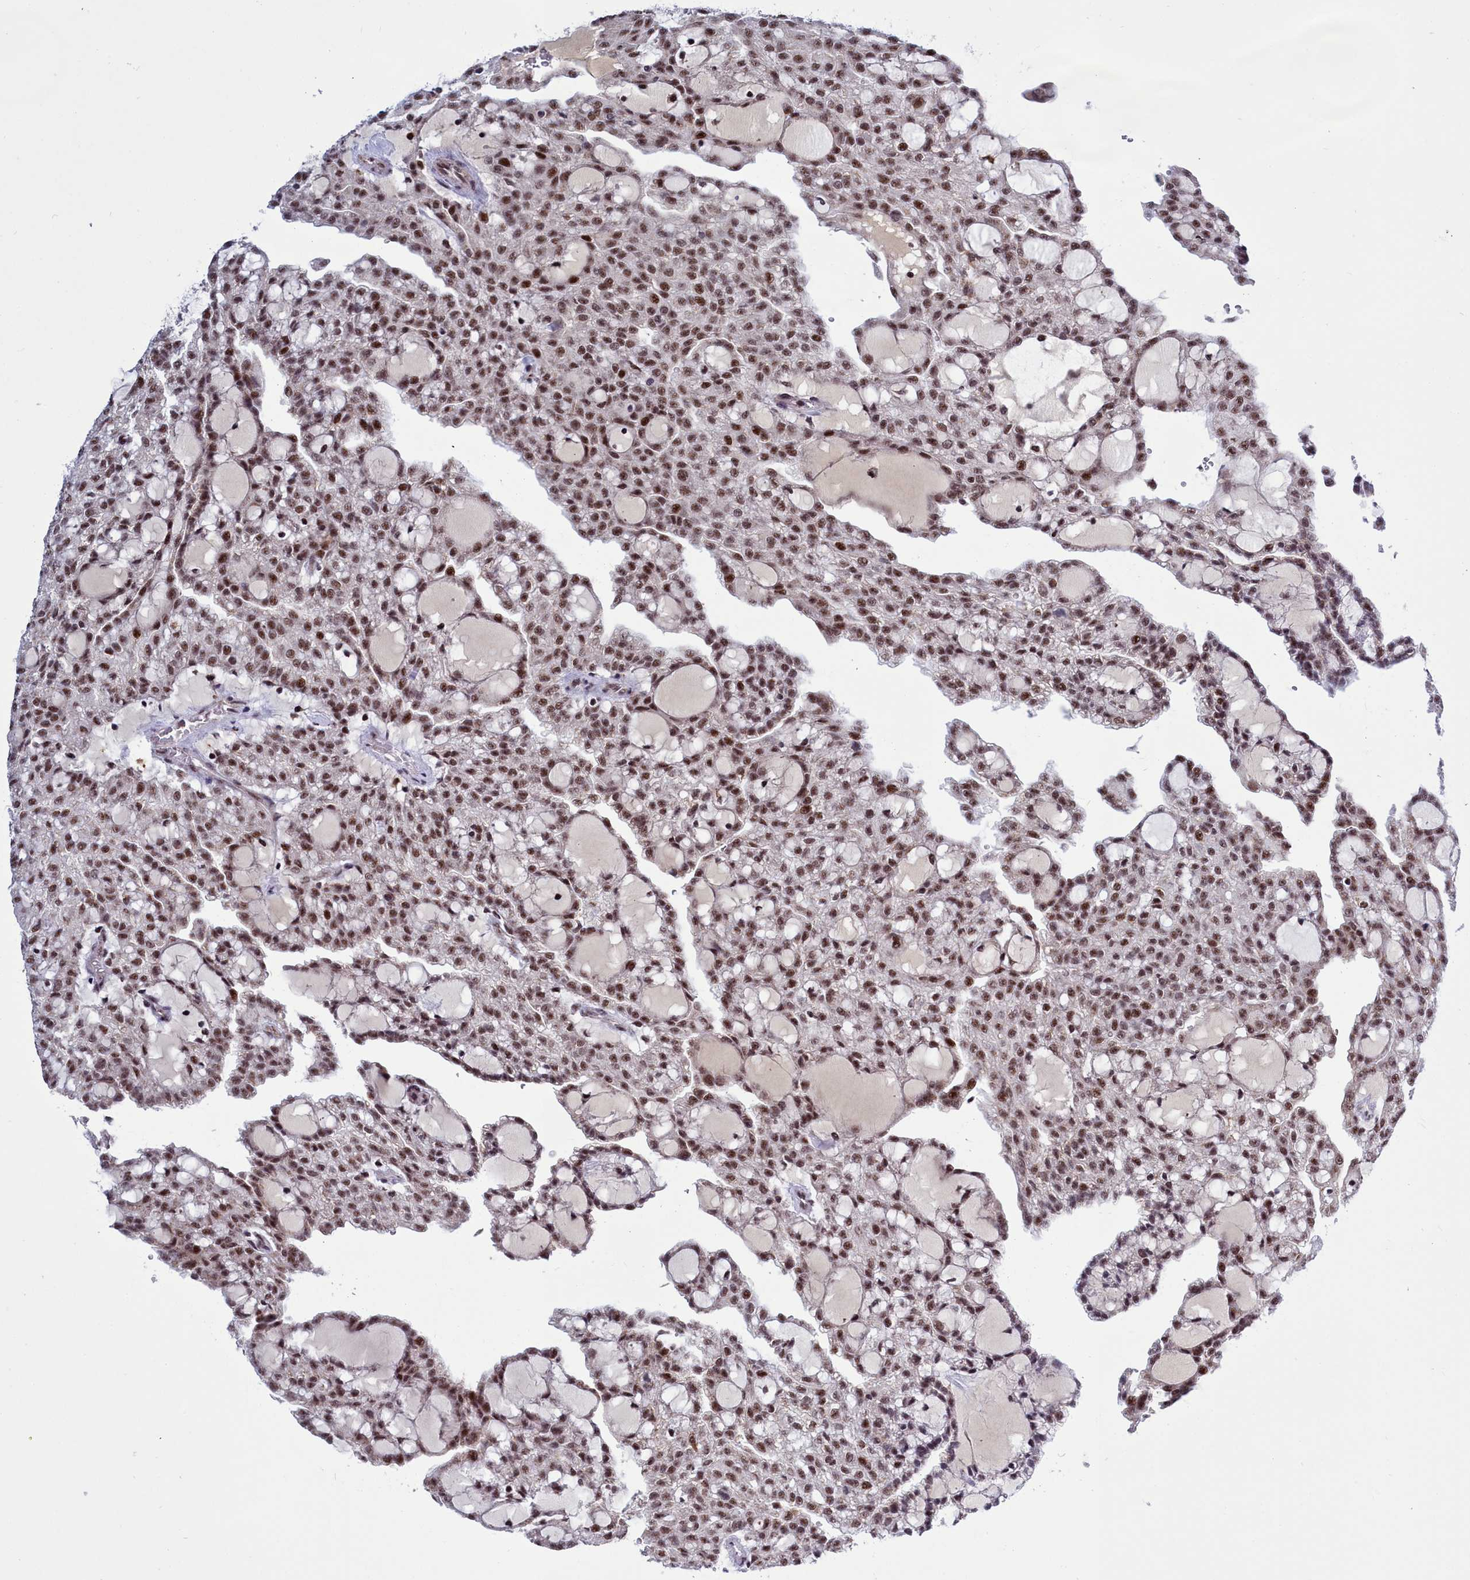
{"staining": {"intensity": "moderate", "quantity": ">75%", "location": "nuclear"}, "tissue": "renal cancer", "cell_type": "Tumor cells", "image_type": "cancer", "snomed": [{"axis": "morphology", "description": "Adenocarcinoma, NOS"}, {"axis": "topography", "description": "Kidney"}], "caption": "Renal cancer stained for a protein exhibits moderate nuclear positivity in tumor cells.", "gene": "POM121L2", "patient": {"sex": "male", "age": 63}}